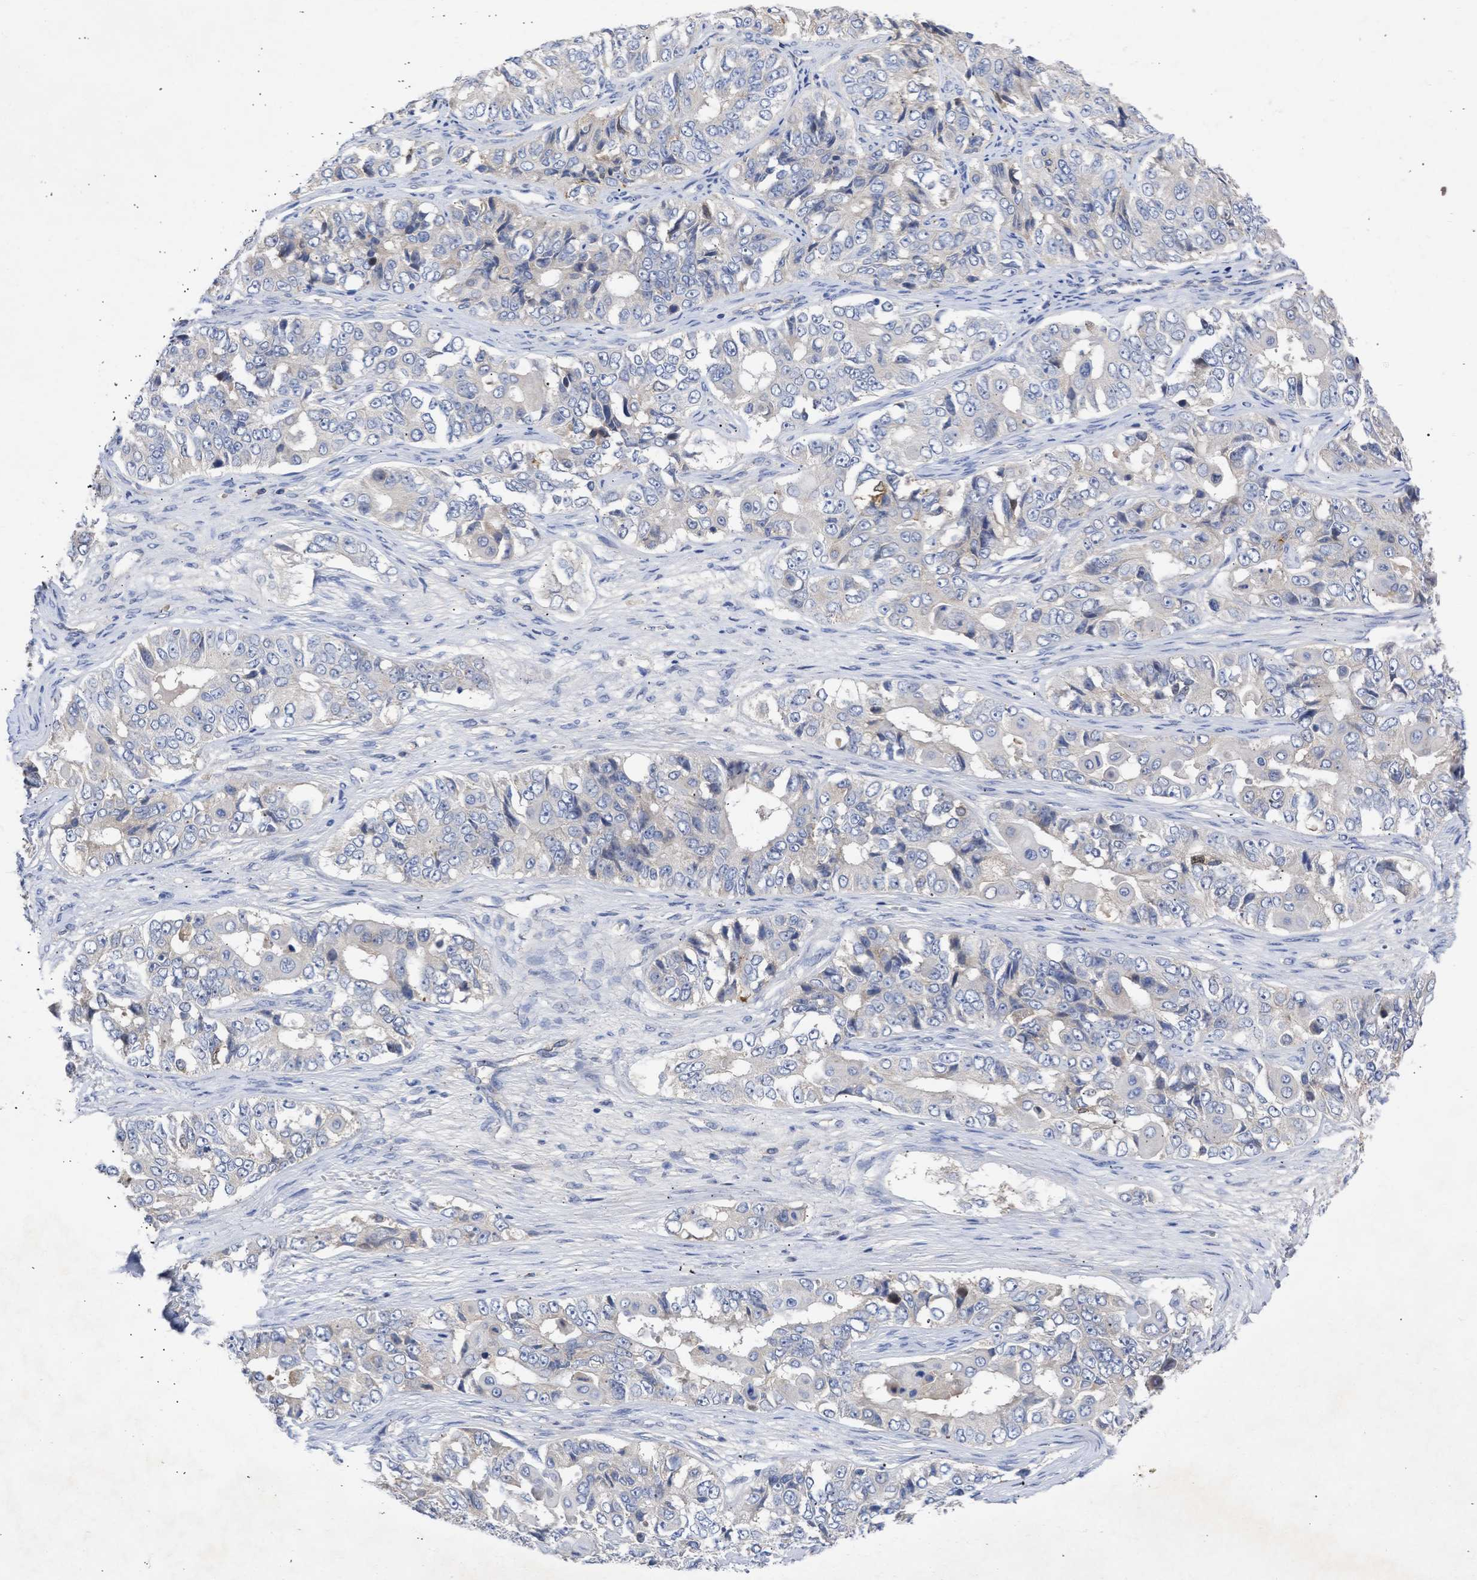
{"staining": {"intensity": "negative", "quantity": "none", "location": "none"}, "tissue": "ovarian cancer", "cell_type": "Tumor cells", "image_type": "cancer", "snomed": [{"axis": "morphology", "description": "Carcinoma, endometroid"}, {"axis": "topography", "description": "Ovary"}], "caption": "There is no significant positivity in tumor cells of ovarian endometroid carcinoma.", "gene": "ARHGEF4", "patient": {"sex": "female", "age": 51}}